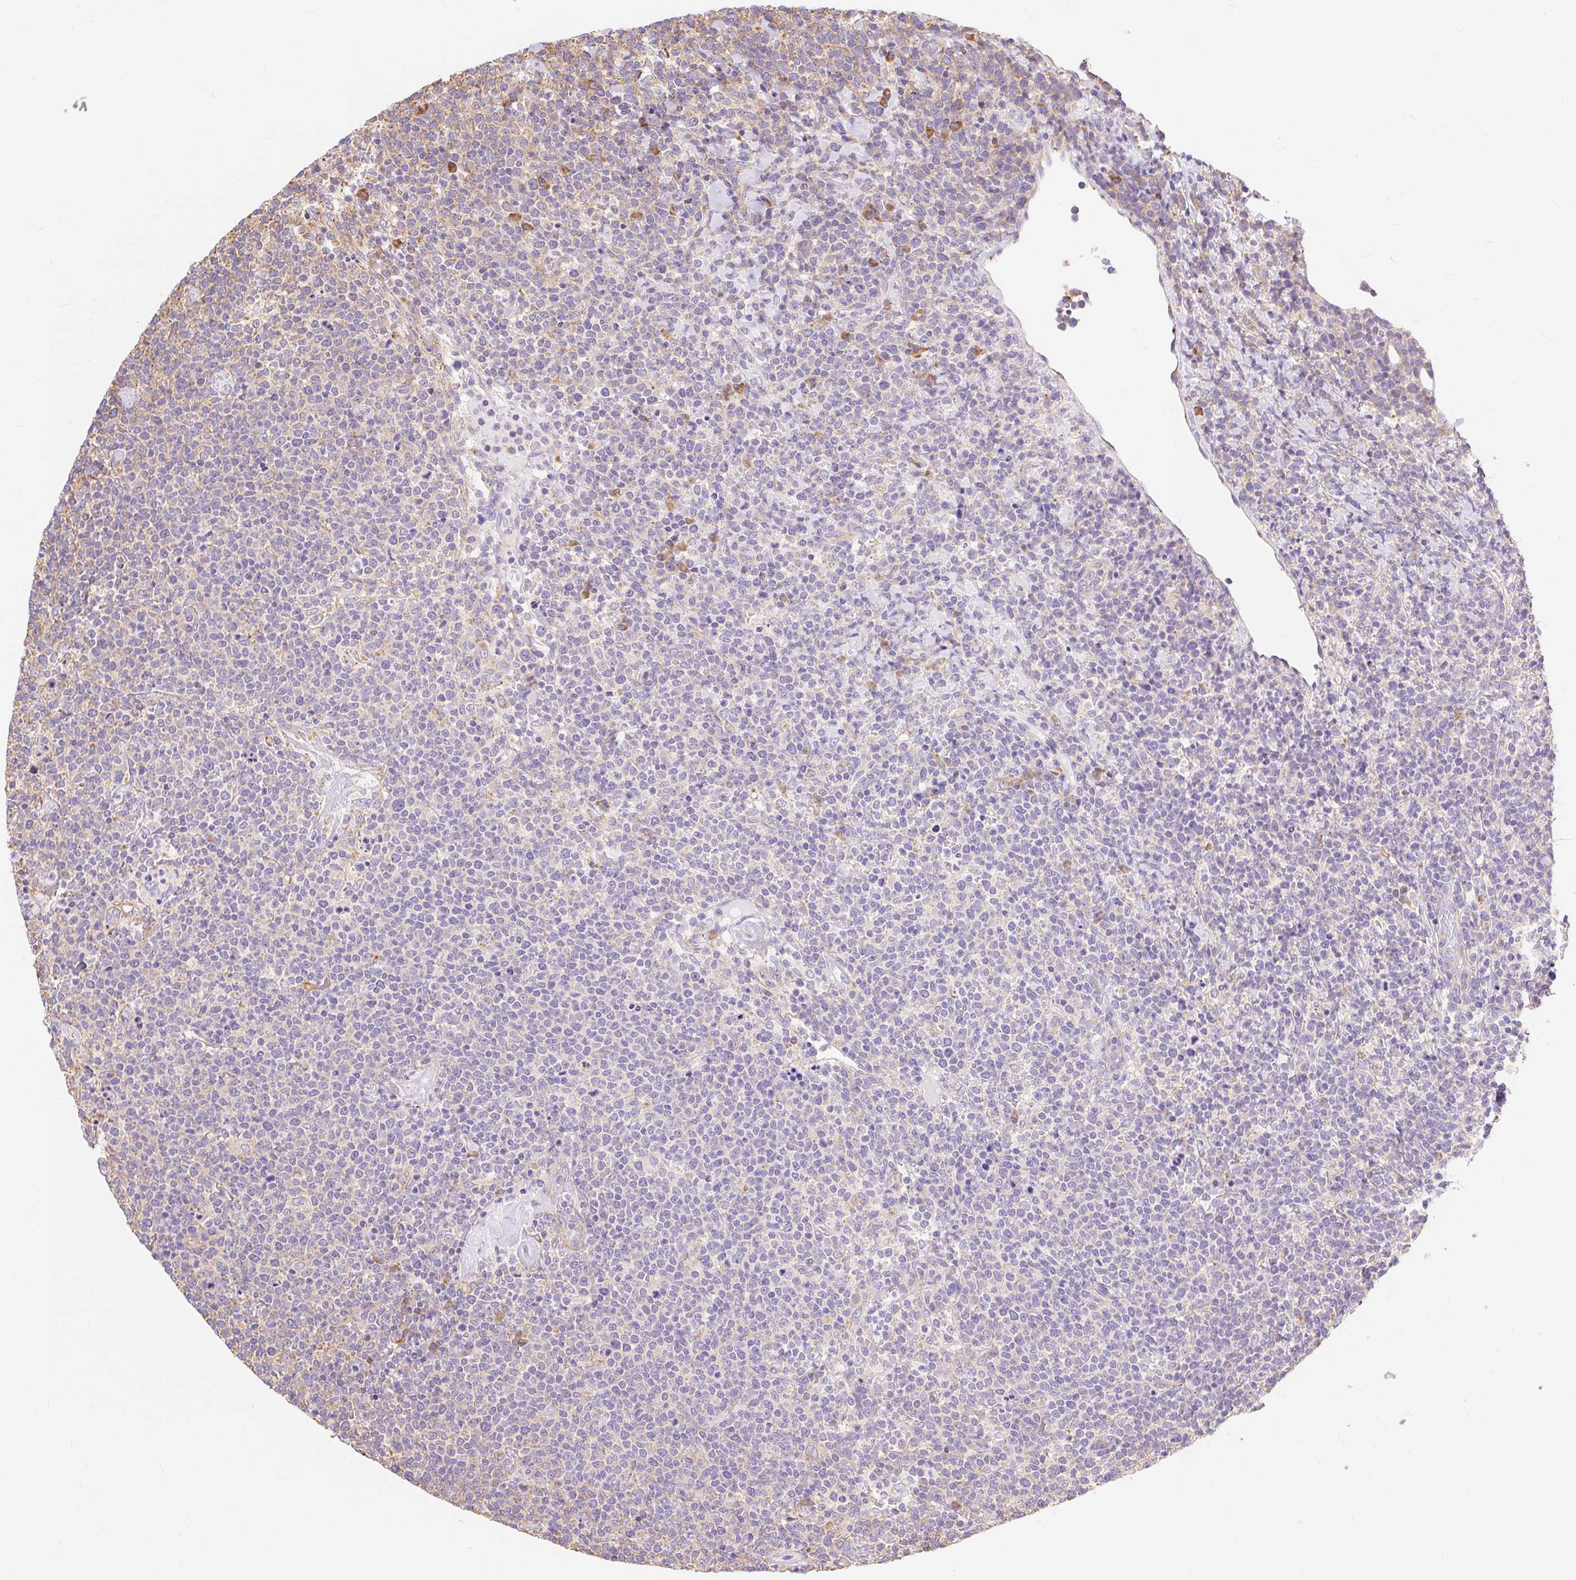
{"staining": {"intensity": "negative", "quantity": "none", "location": "none"}, "tissue": "lymphoma", "cell_type": "Tumor cells", "image_type": "cancer", "snomed": [{"axis": "morphology", "description": "Malignant lymphoma, non-Hodgkin's type, High grade"}, {"axis": "topography", "description": "Lymph node"}], "caption": "Immunohistochemistry (IHC) of lymphoma reveals no positivity in tumor cells.", "gene": "RPS17", "patient": {"sex": "male", "age": 61}}